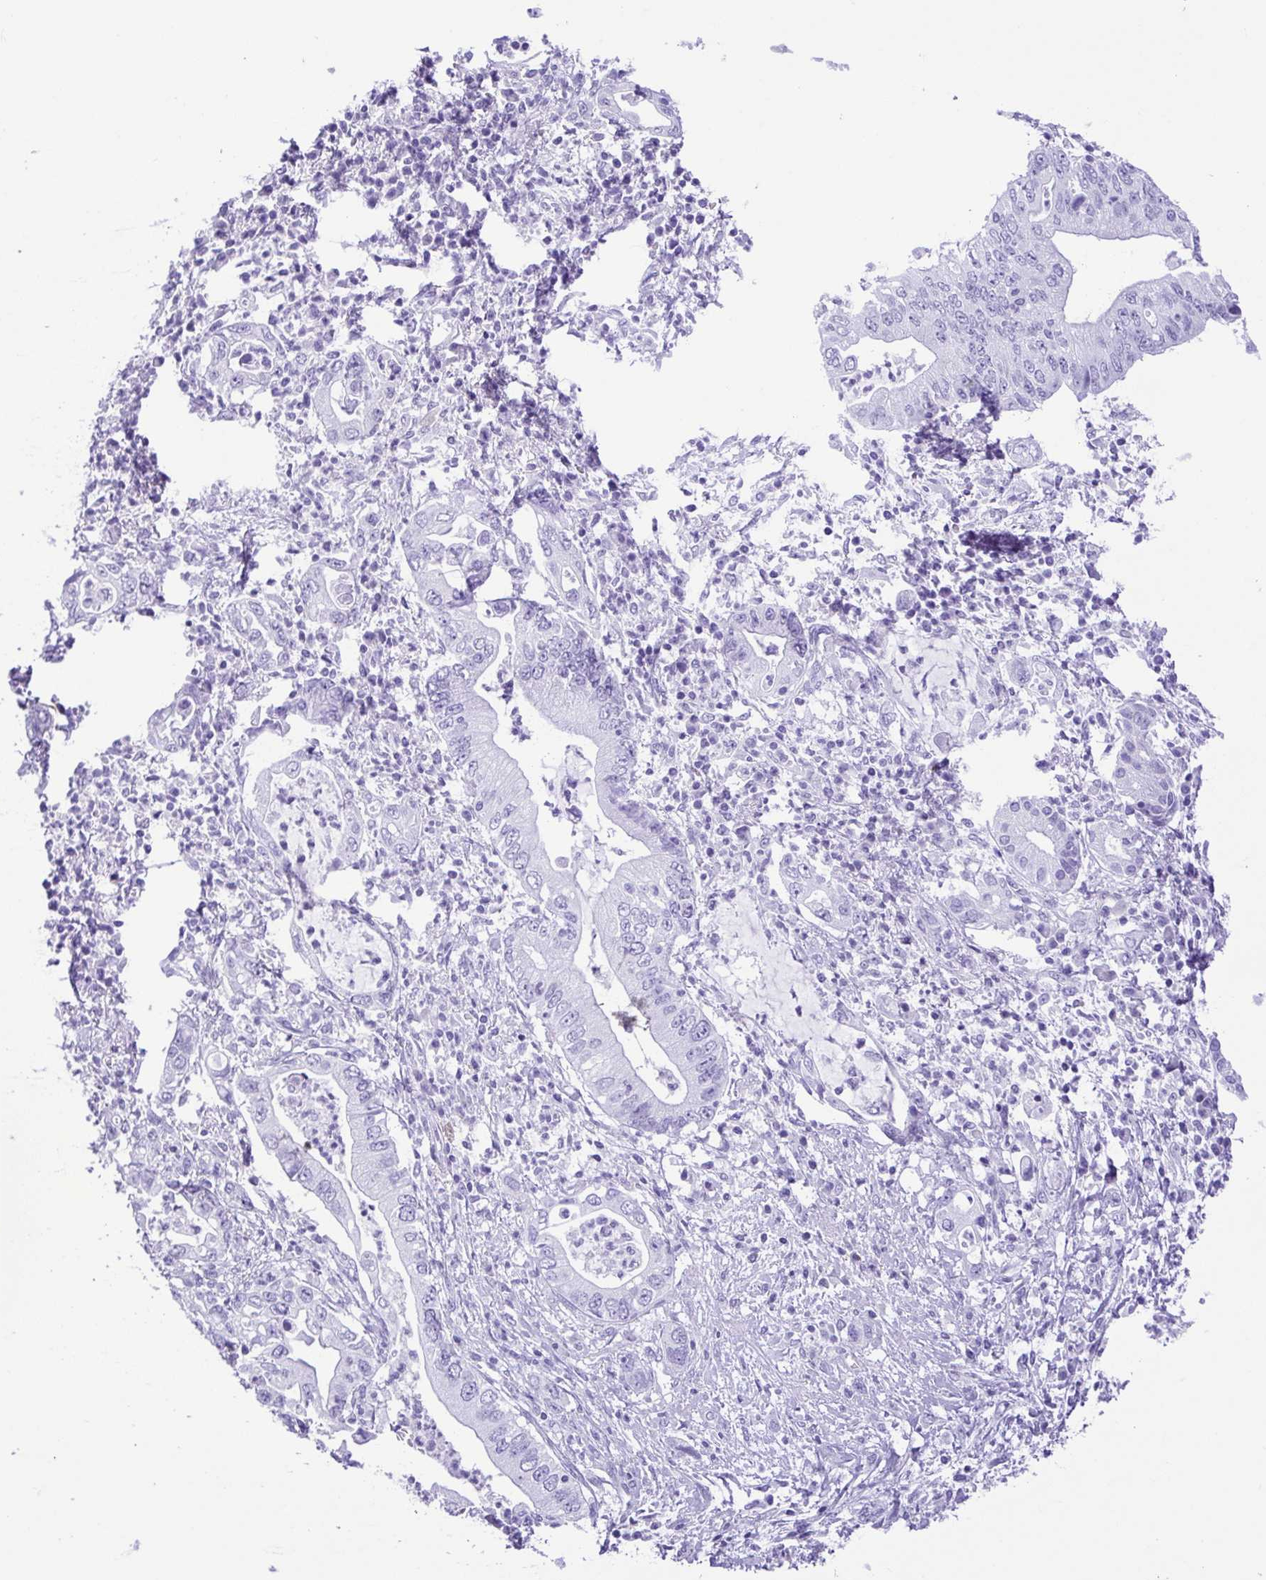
{"staining": {"intensity": "negative", "quantity": "none", "location": "none"}, "tissue": "pancreatic cancer", "cell_type": "Tumor cells", "image_type": "cancer", "snomed": [{"axis": "morphology", "description": "Adenocarcinoma, NOS"}, {"axis": "topography", "description": "Pancreas"}], "caption": "Protein analysis of pancreatic adenocarcinoma reveals no significant staining in tumor cells.", "gene": "CDSN", "patient": {"sex": "female", "age": 72}}